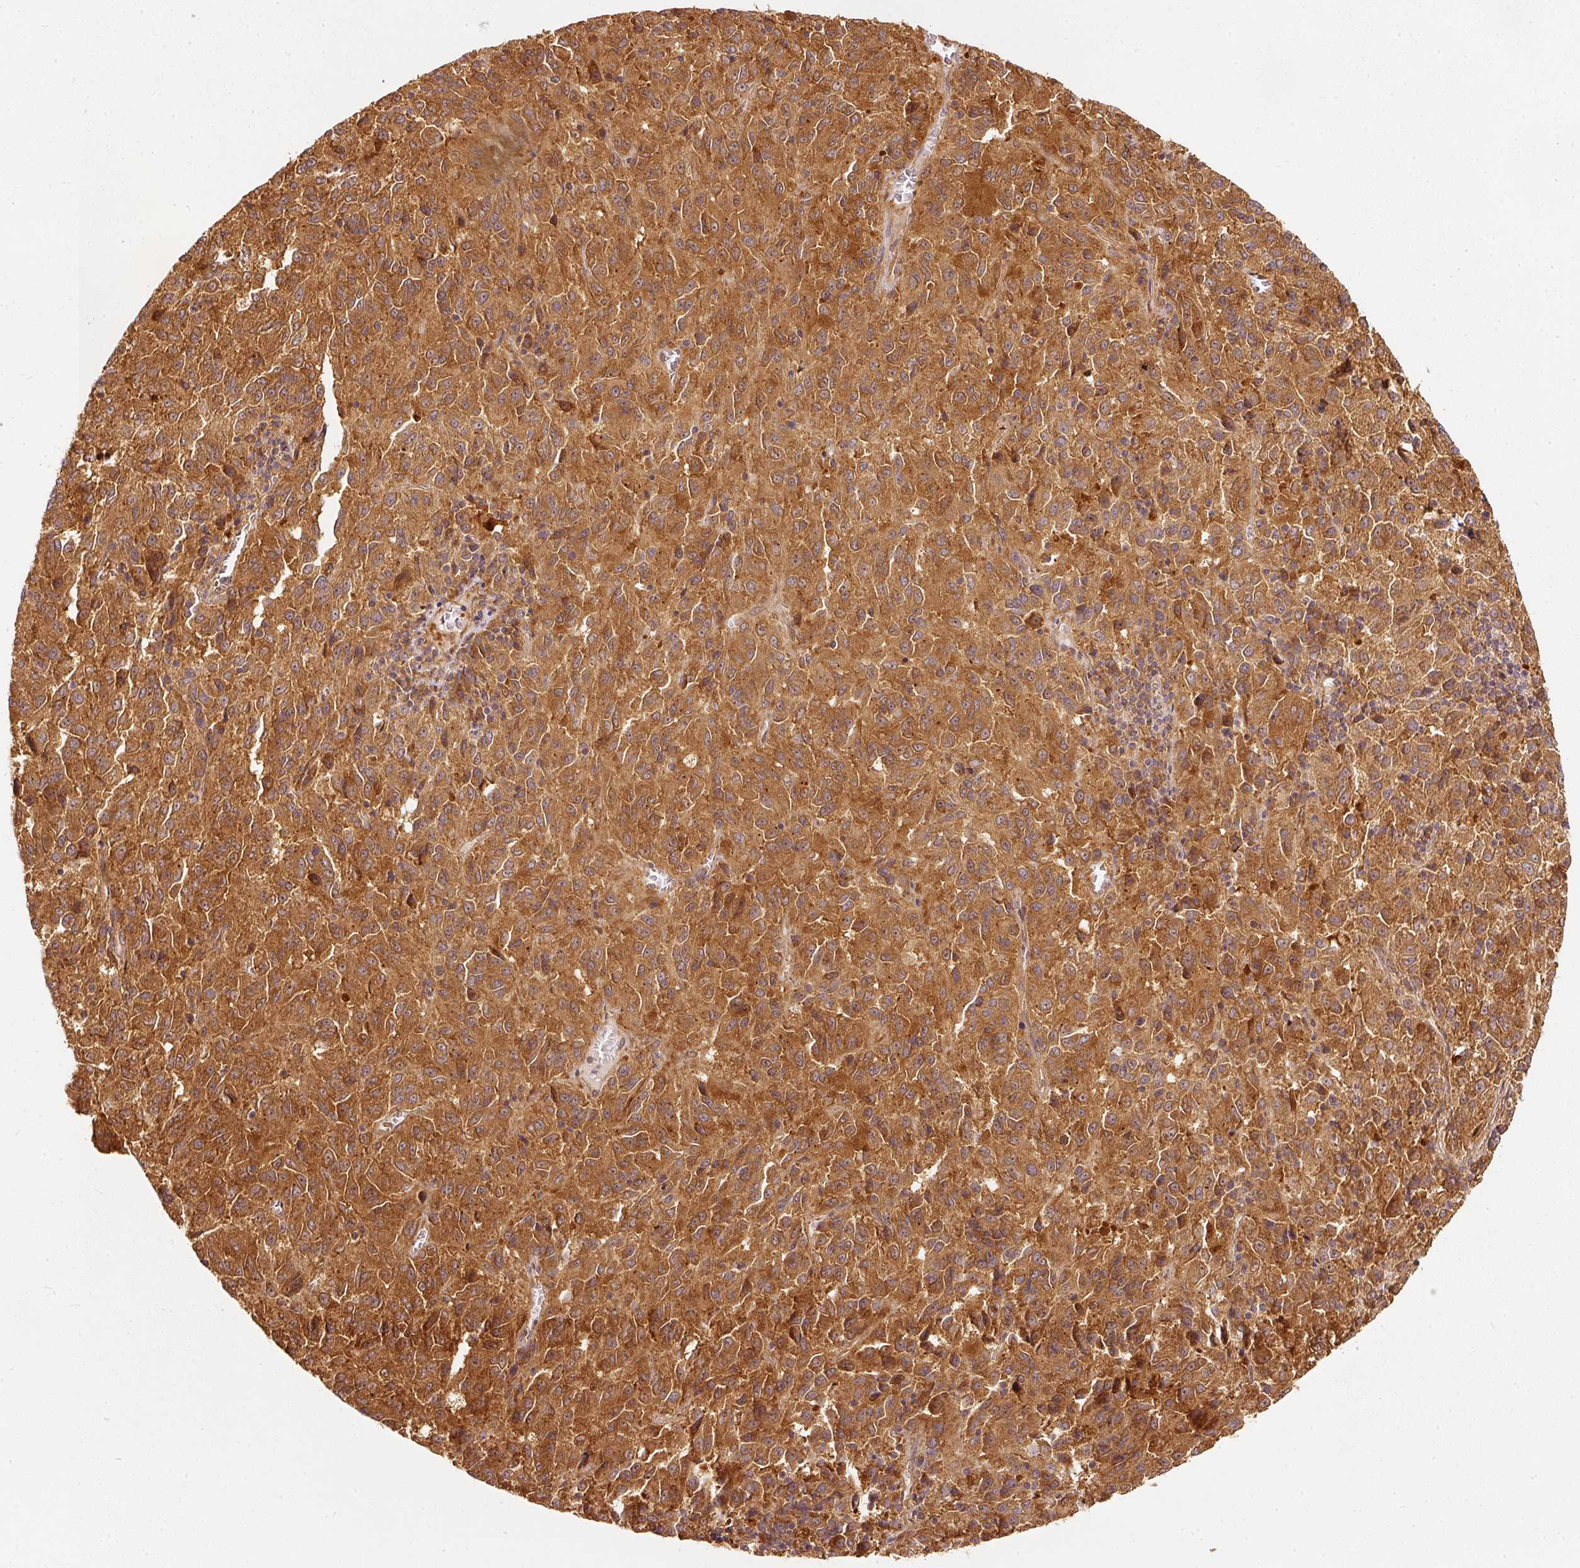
{"staining": {"intensity": "strong", "quantity": ">75%", "location": "cytoplasmic/membranous"}, "tissue": "melanoma", "cell_type": "Tumor cells", "image_type": "cancer", "snomed": [{"axis": "morphology", "description": "Malignant melanoma, Metastatic site"}, {"axis": "topography", "description": "Lung"}], "caption": "This histopathology image shows melanoma stained with IHC to label a protein in brown. The cytoplasmic/membranous of tumor cells show strong positivity for the protein. Nuclei are counter-stained blue.", "gene": "EIF3B", "patient": {"sex": "male", "age": 64}}